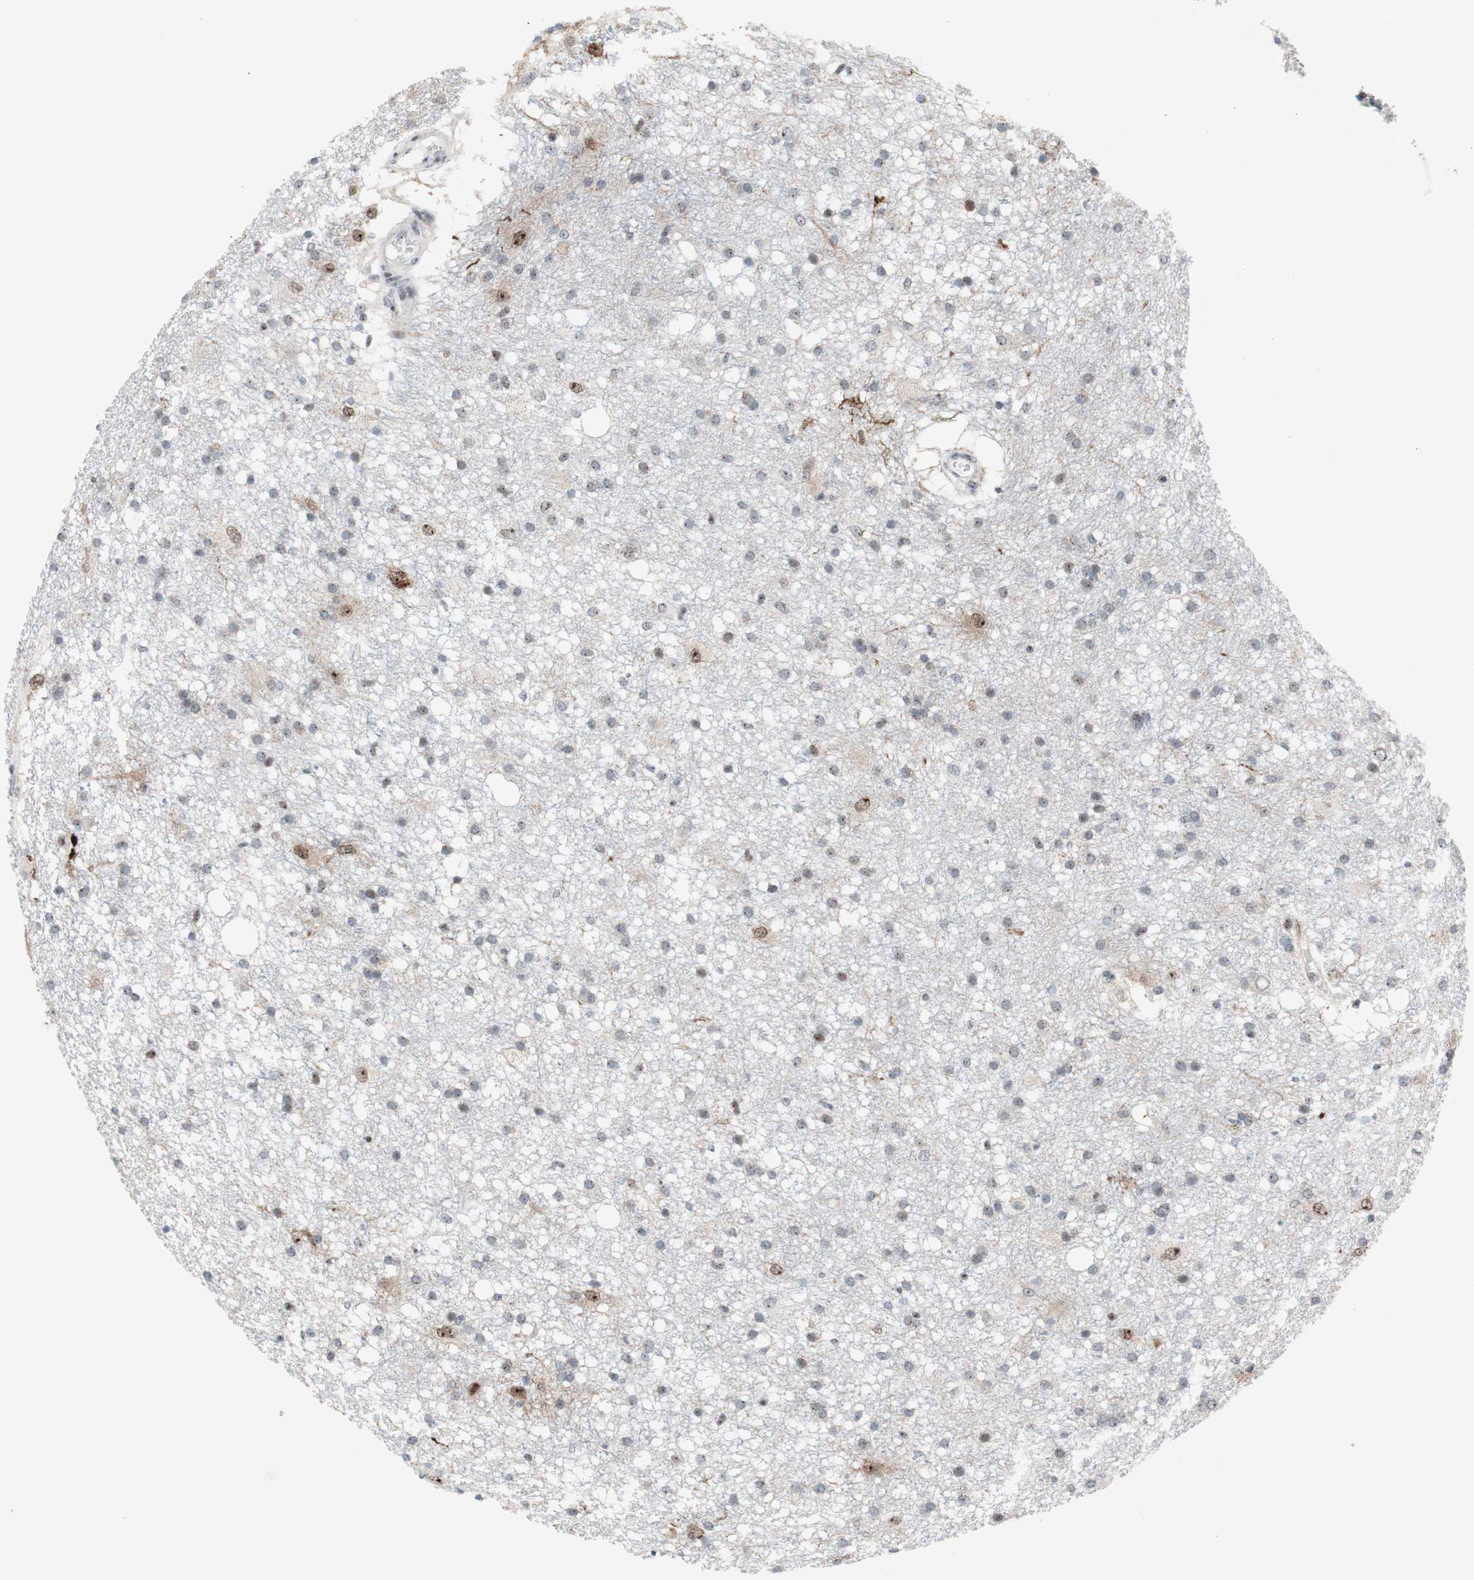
{"staining": {"intensity": "weak", "quantity": "25%-75%", "location": "nuclear"}, "tissue": "glioma", "cell_type": "Tumor cells", "image_type": "cancer", "snomed": [{"axis": "morphology", "description": "Glioma, malignant, High grade"}, {"axis": "topography", "description": "Brain"}], "caption": "A brown stain highlights weak nuclear positivity of a protein in glioma tumor cells.", "gene": "POLR1A", "patient": {"sex": "female", "age": 59}}